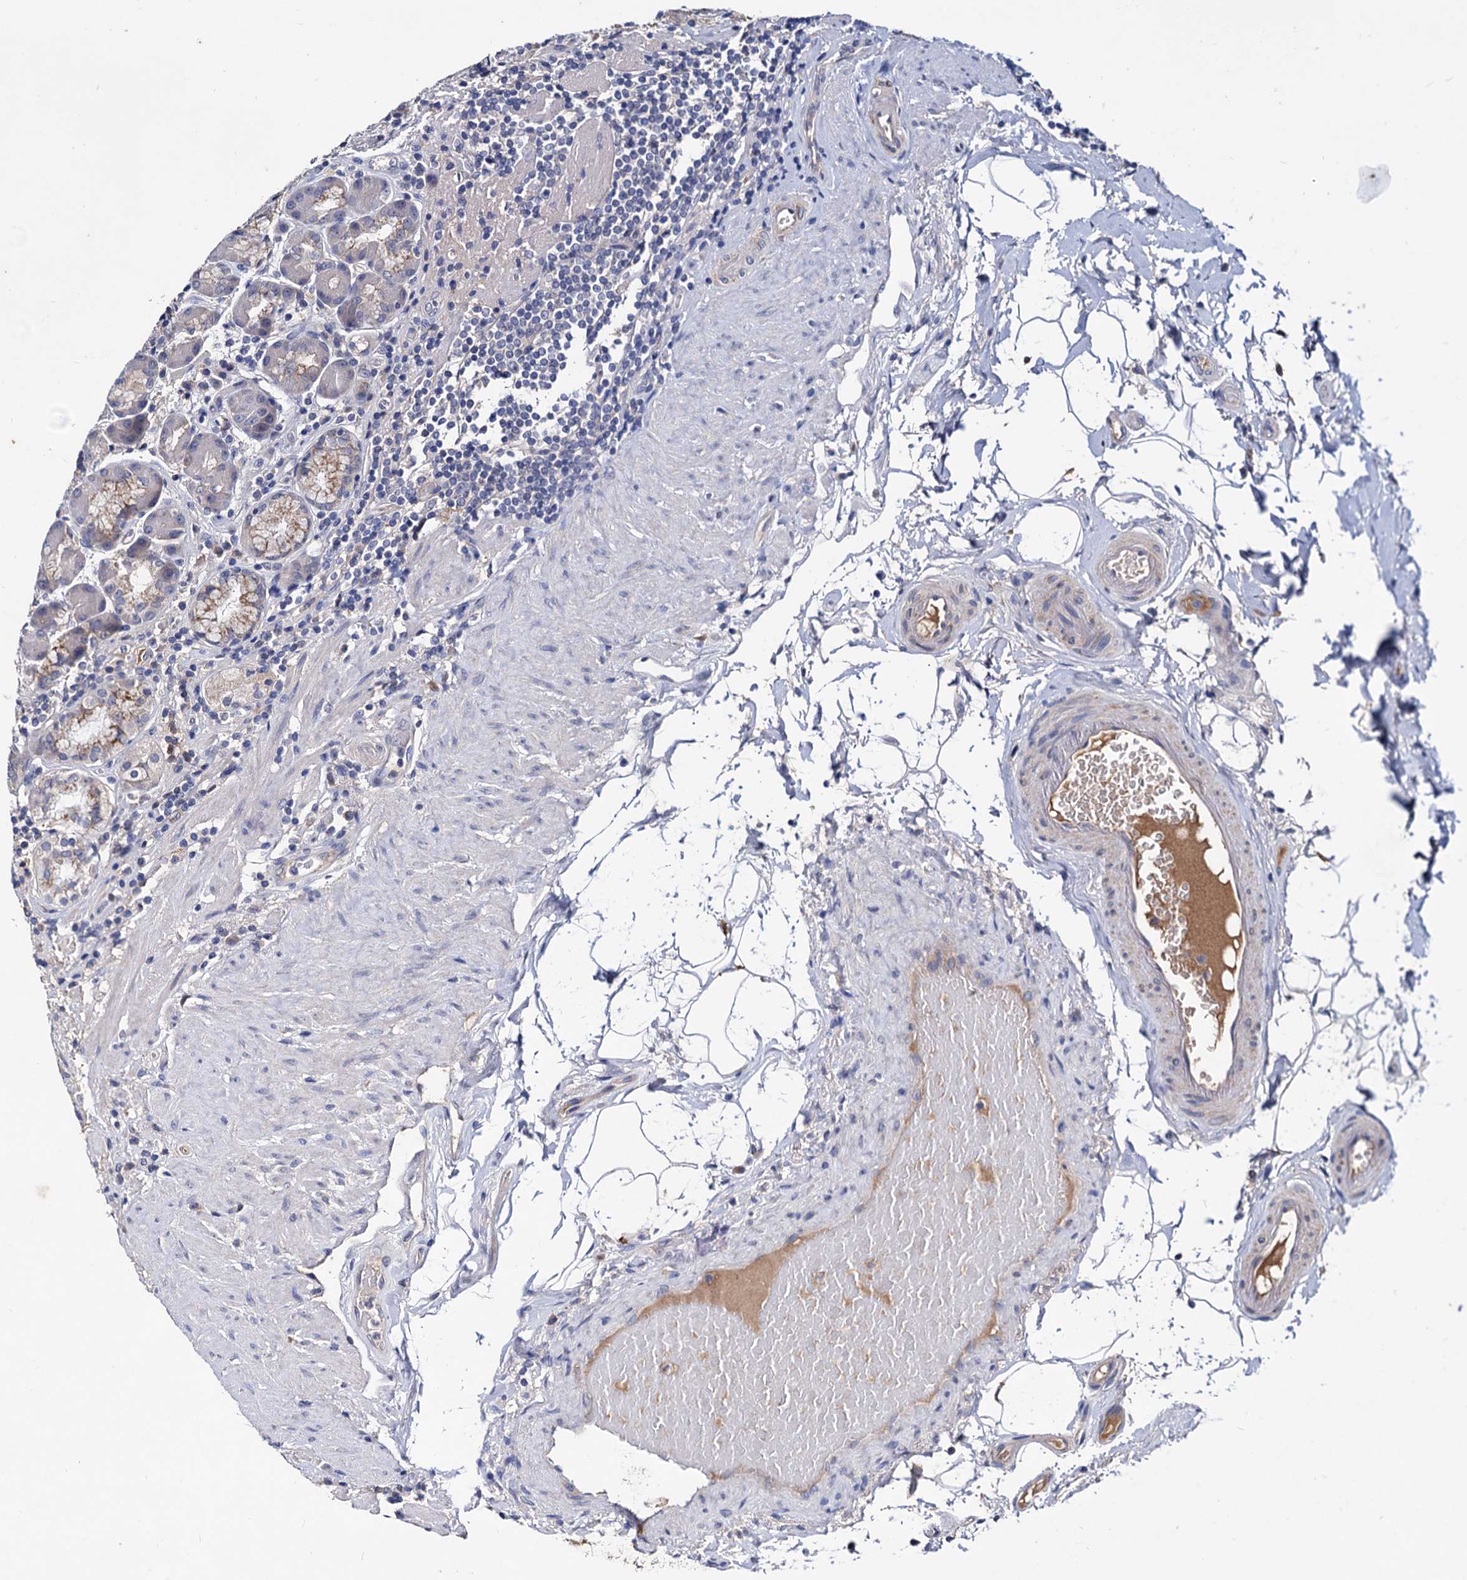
{"staining": {"intensity": "weak", "quantity": "<25%", "location": "cytoplasmic/membranous"}, "tissue": "stomach", "cell_type": "Glandular cells", "image_type": "normal", "snomed": [{"axis": "morphology", "description": "Normal tissue, NOS"}, {"axis": "topography", "description": "Stomach, upper"}, {"axis": "topography", "description": "Stomach, lower"}], "caption": "Protein analysis of benign stomach displays no significant expression in glandular cells. (DAB immunohistochemistry with hematoxylin counter stain).", "gene": "NPAS4", "patient": {"sex": "female", "age": 76}}